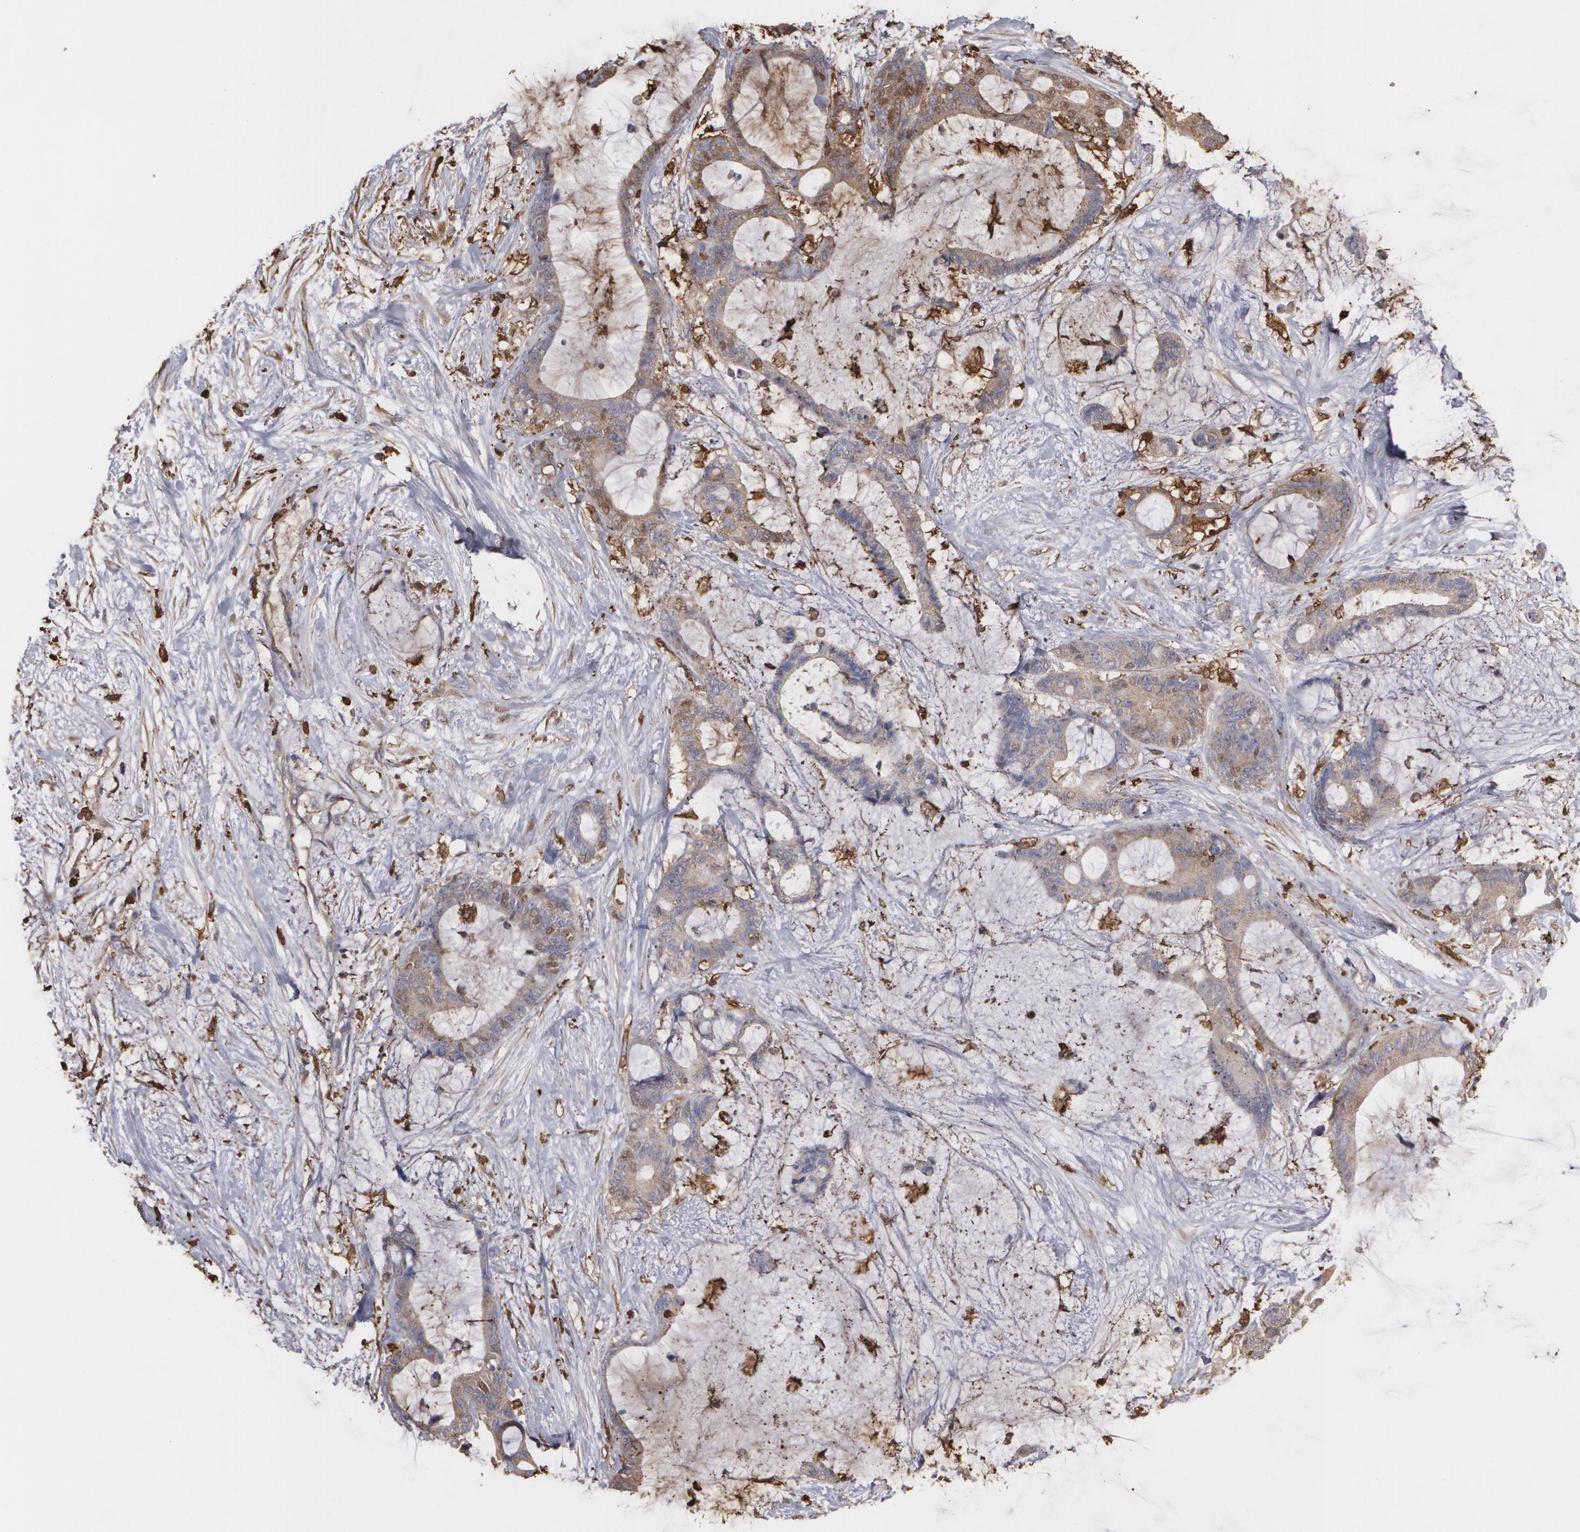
{"staining": {"intensity": "moderate", "quantity": ">75%", "location": "cytoplasmic/membranous"}, "tissue": "liver cancer", "cell_type": "Tumor cells", "image_type": "cancer", "snomed": [{"axis": "morphology", "description": "Cholangiocarcinoma"}, {"axis": "topography", "description": "Liver"}], "caption": "A histopathology image showing moderate cytoplasmic/membranous expression in approximately >75% of tumor cells in liver cholangiocarcinoma, as visualized by brown immunohistochemical staining.", "gene": "ODC1", "patient": {"sex": "female", "age": 73}}